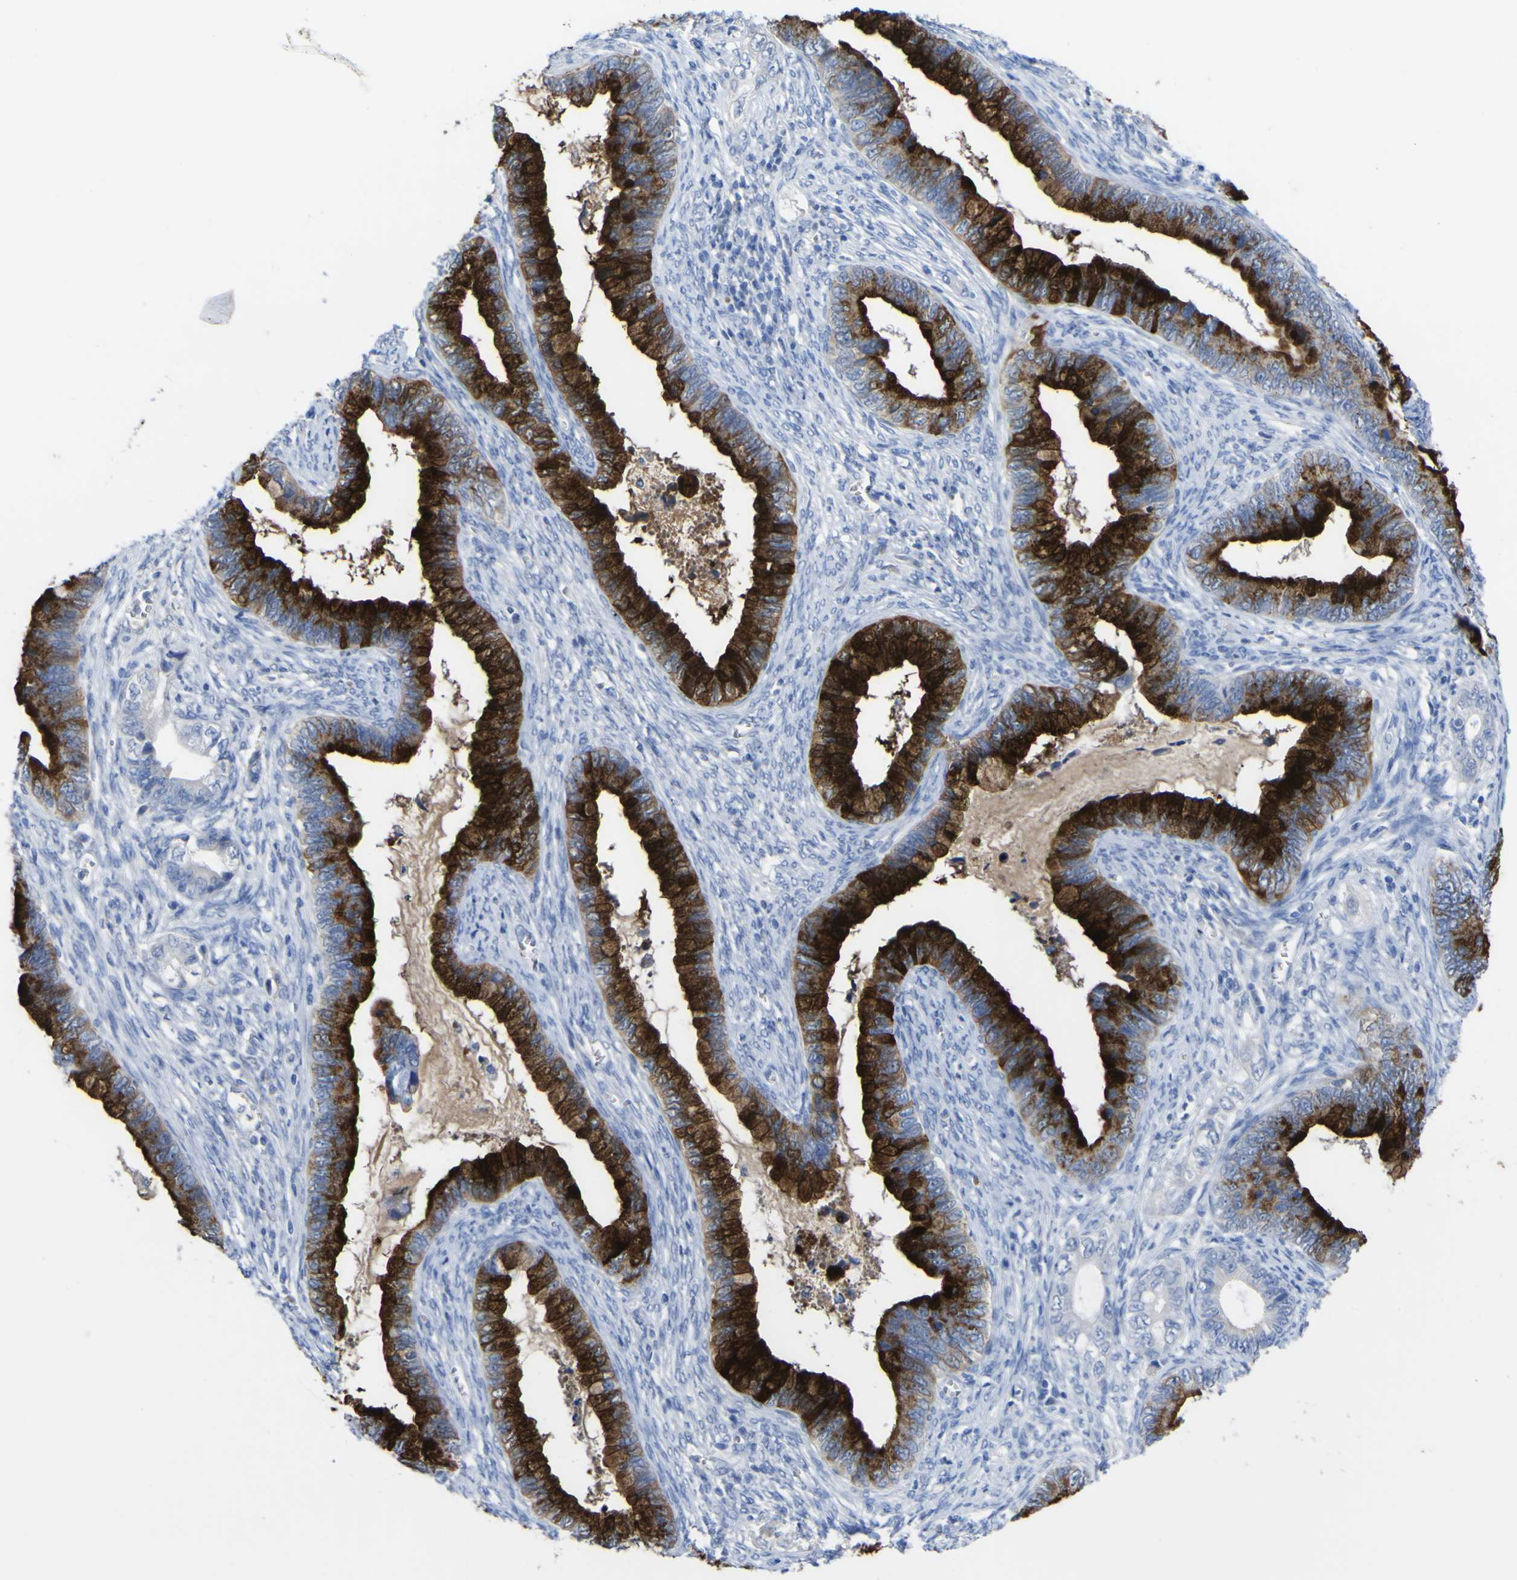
{"staining": {"intensity": "strong", "quantity": ">75%", "location": "cytoplasmic/membranous"}, "tissue": "cervical cancer", "cell_type": "Tumor cells", "image_type": "cancer", "snomed": [{"axis": "morphology", "description": "Adenocarcinoma, NOS"}, {"axis": "topography", "description": "Cervix"}], "caption": "A micrograph of adenocarcinoma (cervical) stained for a protein reveals strong cytoplasmic/membranous brown staining in tumor cells.", "gene": "GCM1", "patient": {"sex": "female", "age": 44}}